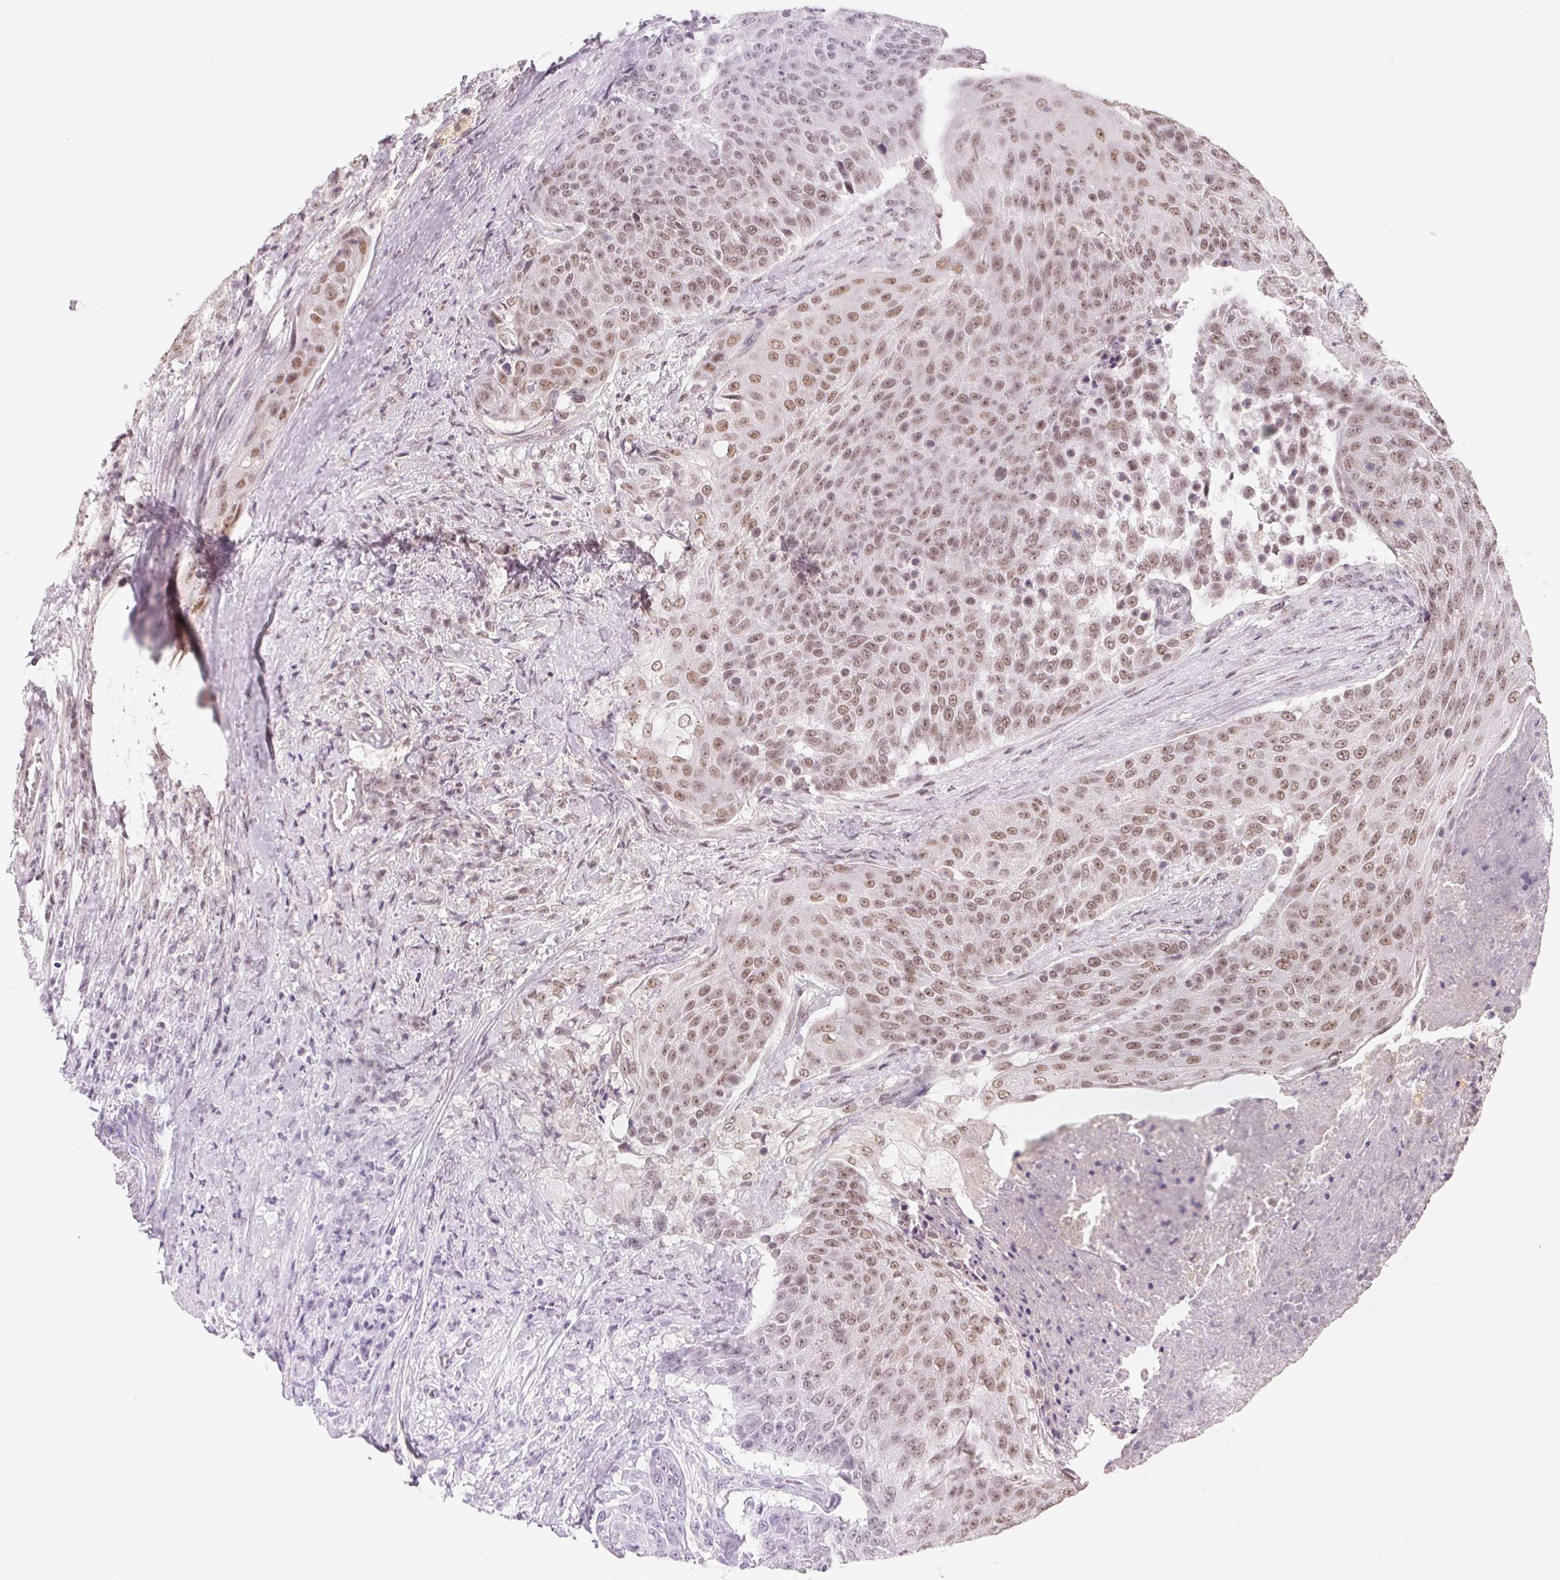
{"staining": {"intensity": "moderate", "quantity": ">75%", "location": "nuclear"}, "tissue": "urothelial cancer", "cell_type": "Tumor cells", "image_type": "cancer", "snomed": [{"axis": "morphology", "description": "Urothelial carcinoma, High grade"}, {"axis": "topography", "description": "Urinary bladder"}], "caption": "Urothelial carcinoma (high-grade) tissue shows moderate nuclear expression in approximately >75% of tumor cells, visualized by immunohistochemistry.", "gene": "NXF3", "patient": {"sex": "female", "age": 63}}